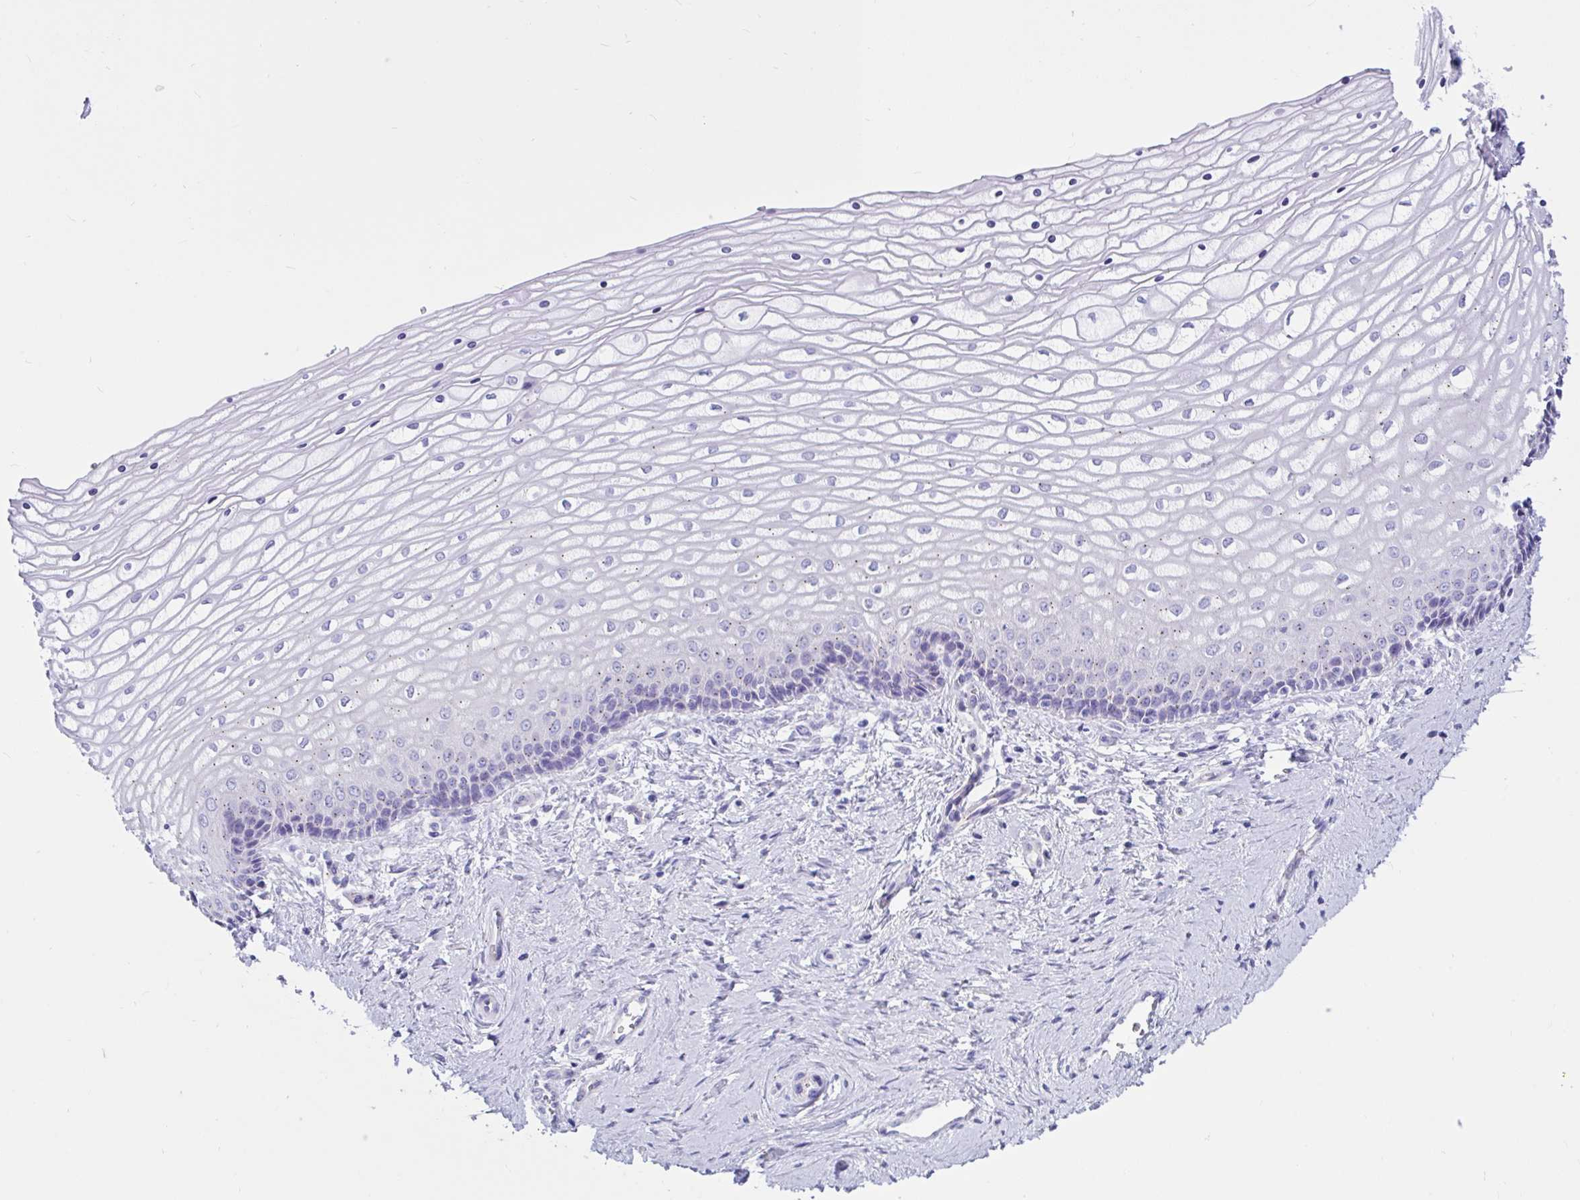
{"staining": {"intensity": "weak", "quantity": "25%-75%", "location": "cytoplasmic/membranous"}, "tissue": "vagina", "cell_type": "Squamous epithelial cells", "image_type": "normal", "snomed": [{"axis": "morphology", "description": "Normal tissue, NOS"}, {"axis": "topography", "description": "Vagina"}], "caption": "Approximately 25%-75% of squamous epithelial cells in benign human vagina demonstrate weak cytoplasmic/membranous protein expression as visualized by brown immunohistochemical staining.", "gene": "RNASE3", "patient": {"sex": "female", "age": 45}}